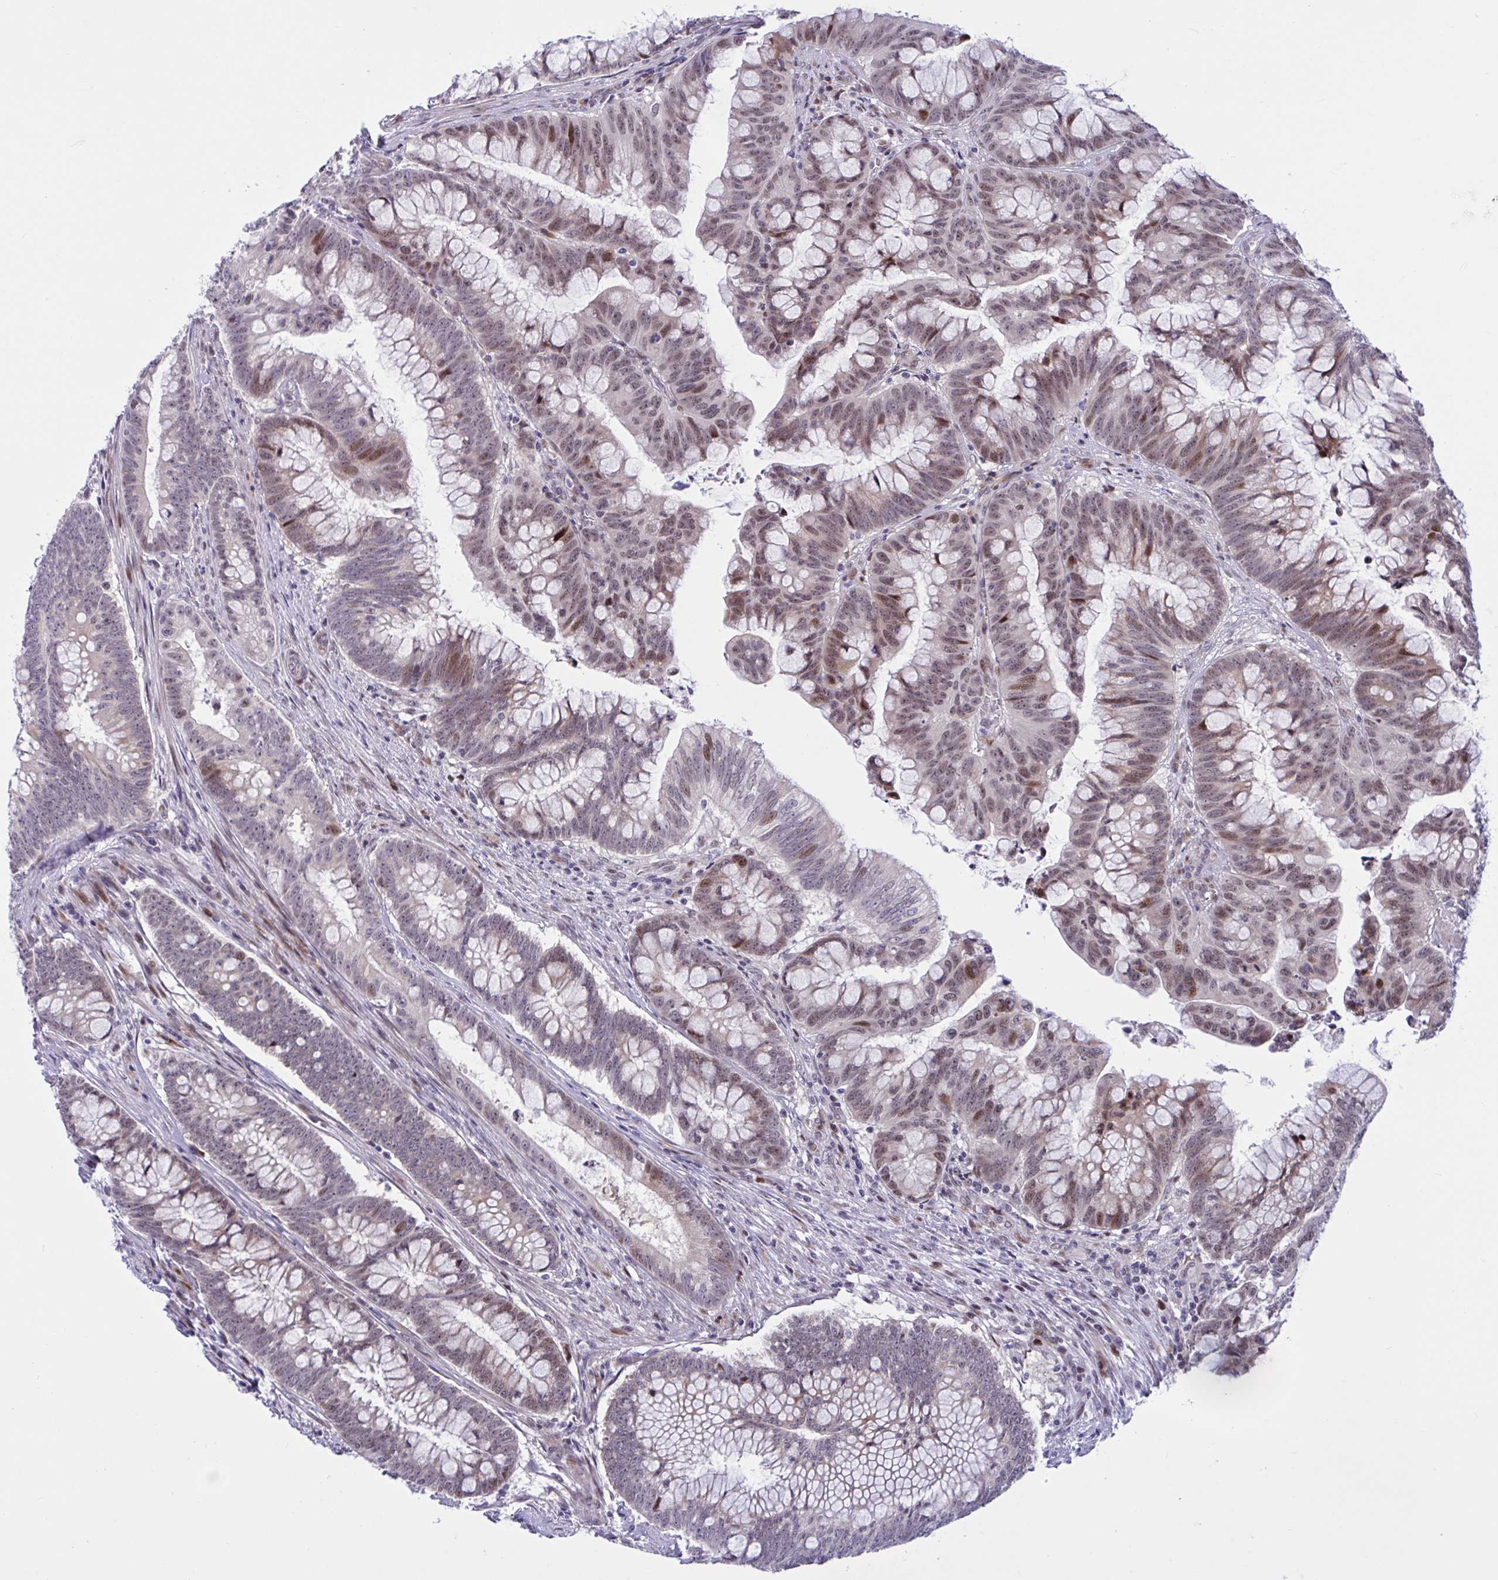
{"staining": {"intensity": "moderate", "quantity": "25%-75%", "location": "nuclear"}, "tissue": "colorectal cancer", "cell_type": "Tumor cells", "image_type": "cancer", "snomed": [{"axis": "morphology", "description": "Adenocarcinoma, NOS"}, {"axis": "topography", "description": "Colon"}], "caption": "The photomicrograph exhibits immunohistochemical staining of adenocarcinoma (colorectal). There is moderate nuclear expression is seen in approximately 25%-75% of tumor cells. The staining was performed using DAB, with brown indicating positive protein expression. Nuclei are stained blue with hematoxylin.", "gene": "RBL1", "patient": {"sex": "male", "age": 62}}